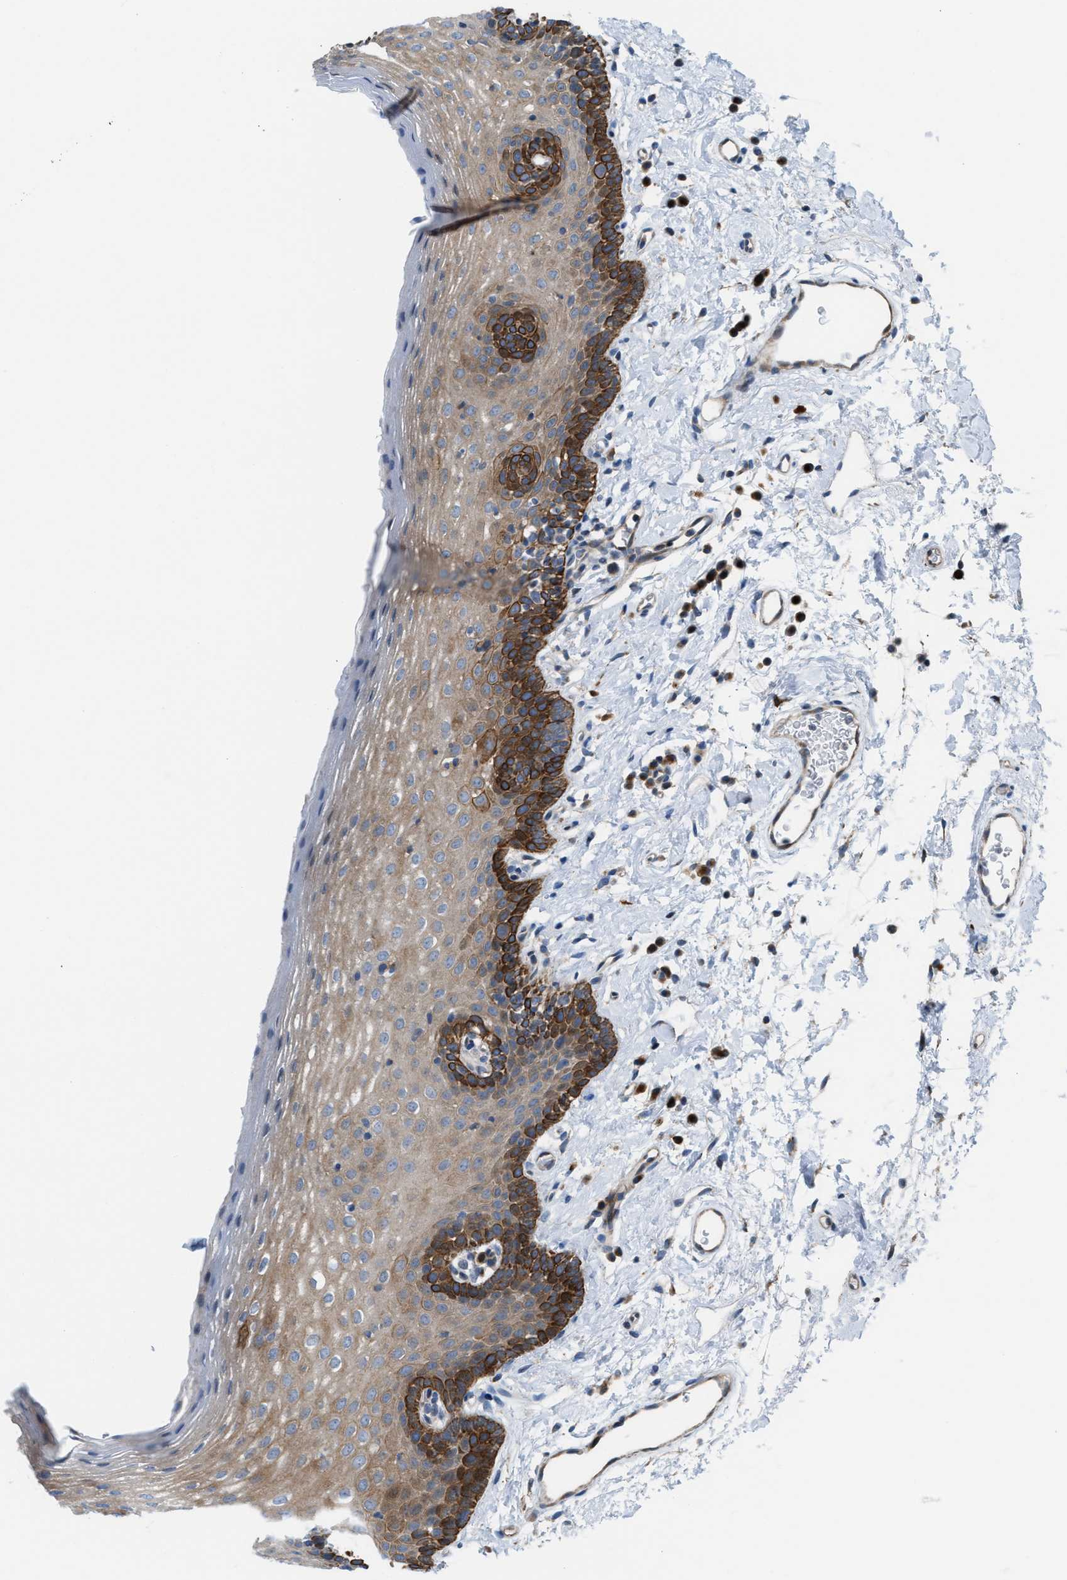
{"staining": {"intensity": "strong", "quantity": "25%-75%", "location": "cytoplasmic/membranous"}, "tissue": "oral mucosa", "cell_type": "Squamous epithelial cells", "image_type": "normal", "snomed": [{"axis": "morphology", "description": "Normal tissue, NOS"}, {"axis": "topography", "description": "Oral tissue"}], "caption": "A high amount of strong cytoplasmic/membranous expression is present in approximately 25%-75% of squamous epithelial cells in benign oral mucosa. (DAB = brown stain, brightfield microscopy at high magnification).", "gene": "PDCL", "patient": {"sex": "male", "age": 66}}